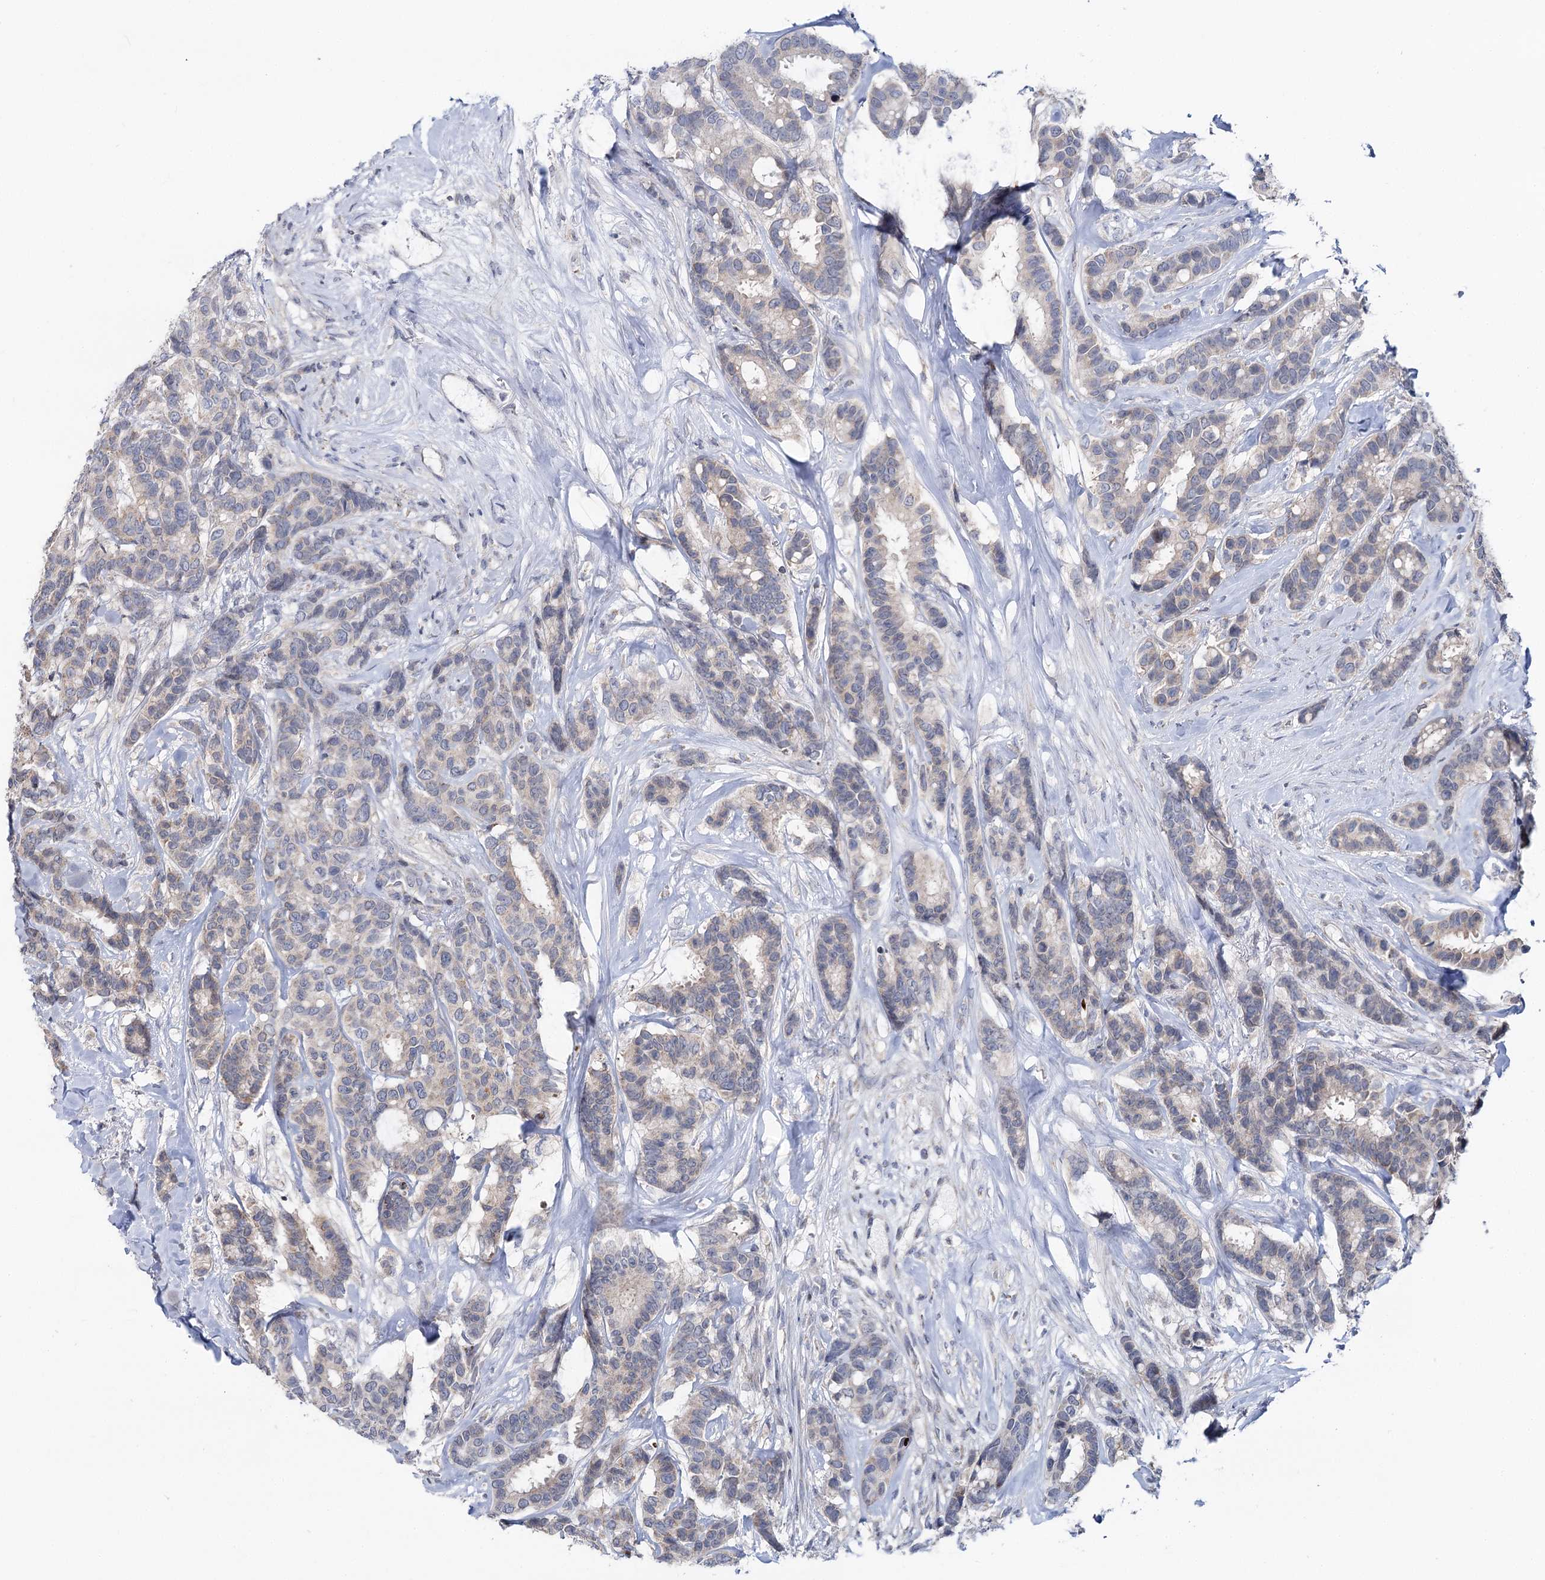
{"staining": {"intensity": "negative", "quantity": "none", "location": "none"}, "tissue": "breast cancer", "cell_type": "Tumor cells", "image_type": "cancer", "snomed": [{"axis": "morphology", "description": "Duct carcinoma"}, {"axis": "topography", "description": "Breast"}], "caption": "Tumor cells are negative for protein expression in human infiltrating ductal carcinoma (breast). (DAB immunohistochemistry (IHC) visualized using brightfield microscopy, high magnification).", "gene": "PTGR1", "patient": {"sex": "female", "age": 87}}